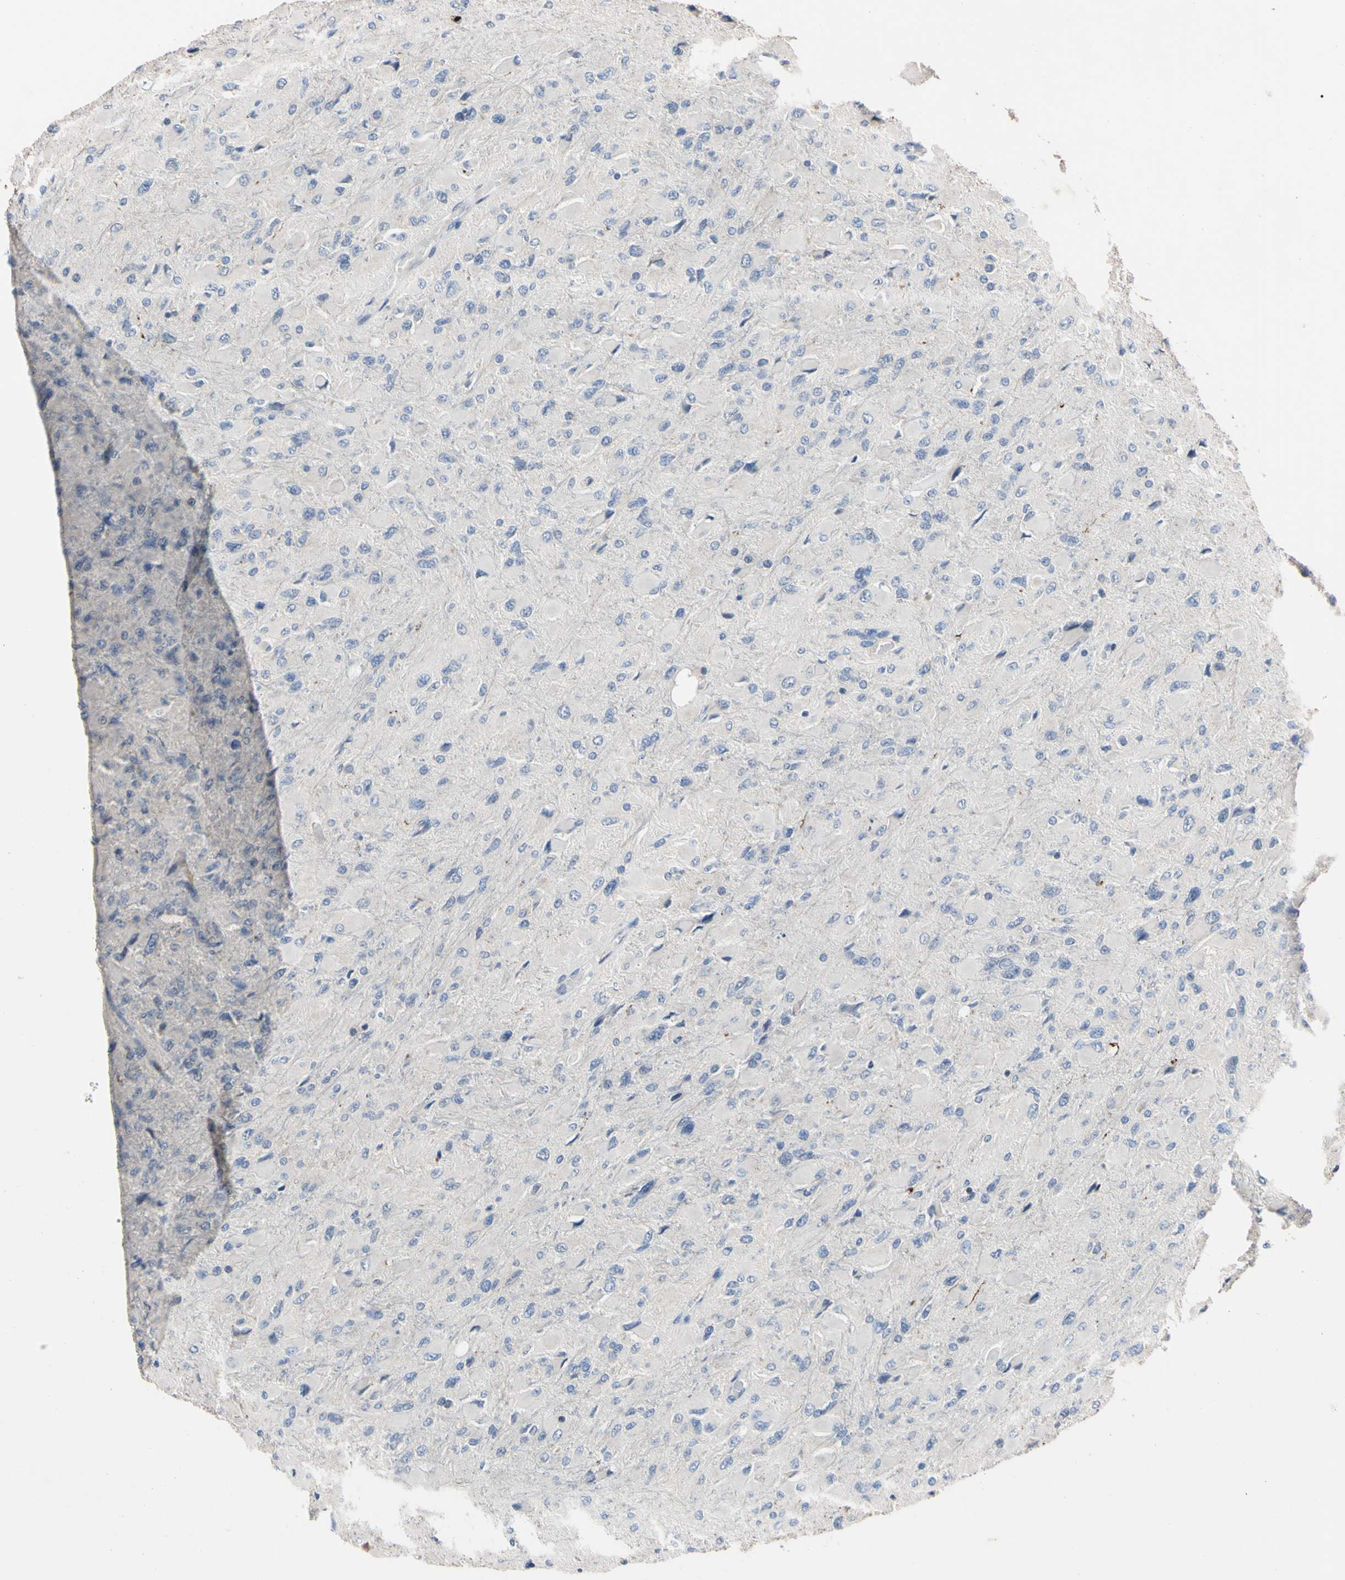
{"staining": {"intensity": "negative", "quantity": "none", "location": "none"}, "tissue": "glioma", "cell_type": "Tumor cells", "image_type": "cancer", "snomed": [{"axis": "morphology", "description": "Glioma, malignant, High grade"}, {"axis": "topography", "description": "Cerebral cortex"}], "caption": "IHC photomicrograph of neoplastic tissue: high-grade glioma (malignant) stained with DAB exhibits no significant protein positivity in tumor cells. Nuclei are stained in blue.", "gene": "PNKD", "patient": {"sex": "female", "age": 36}}